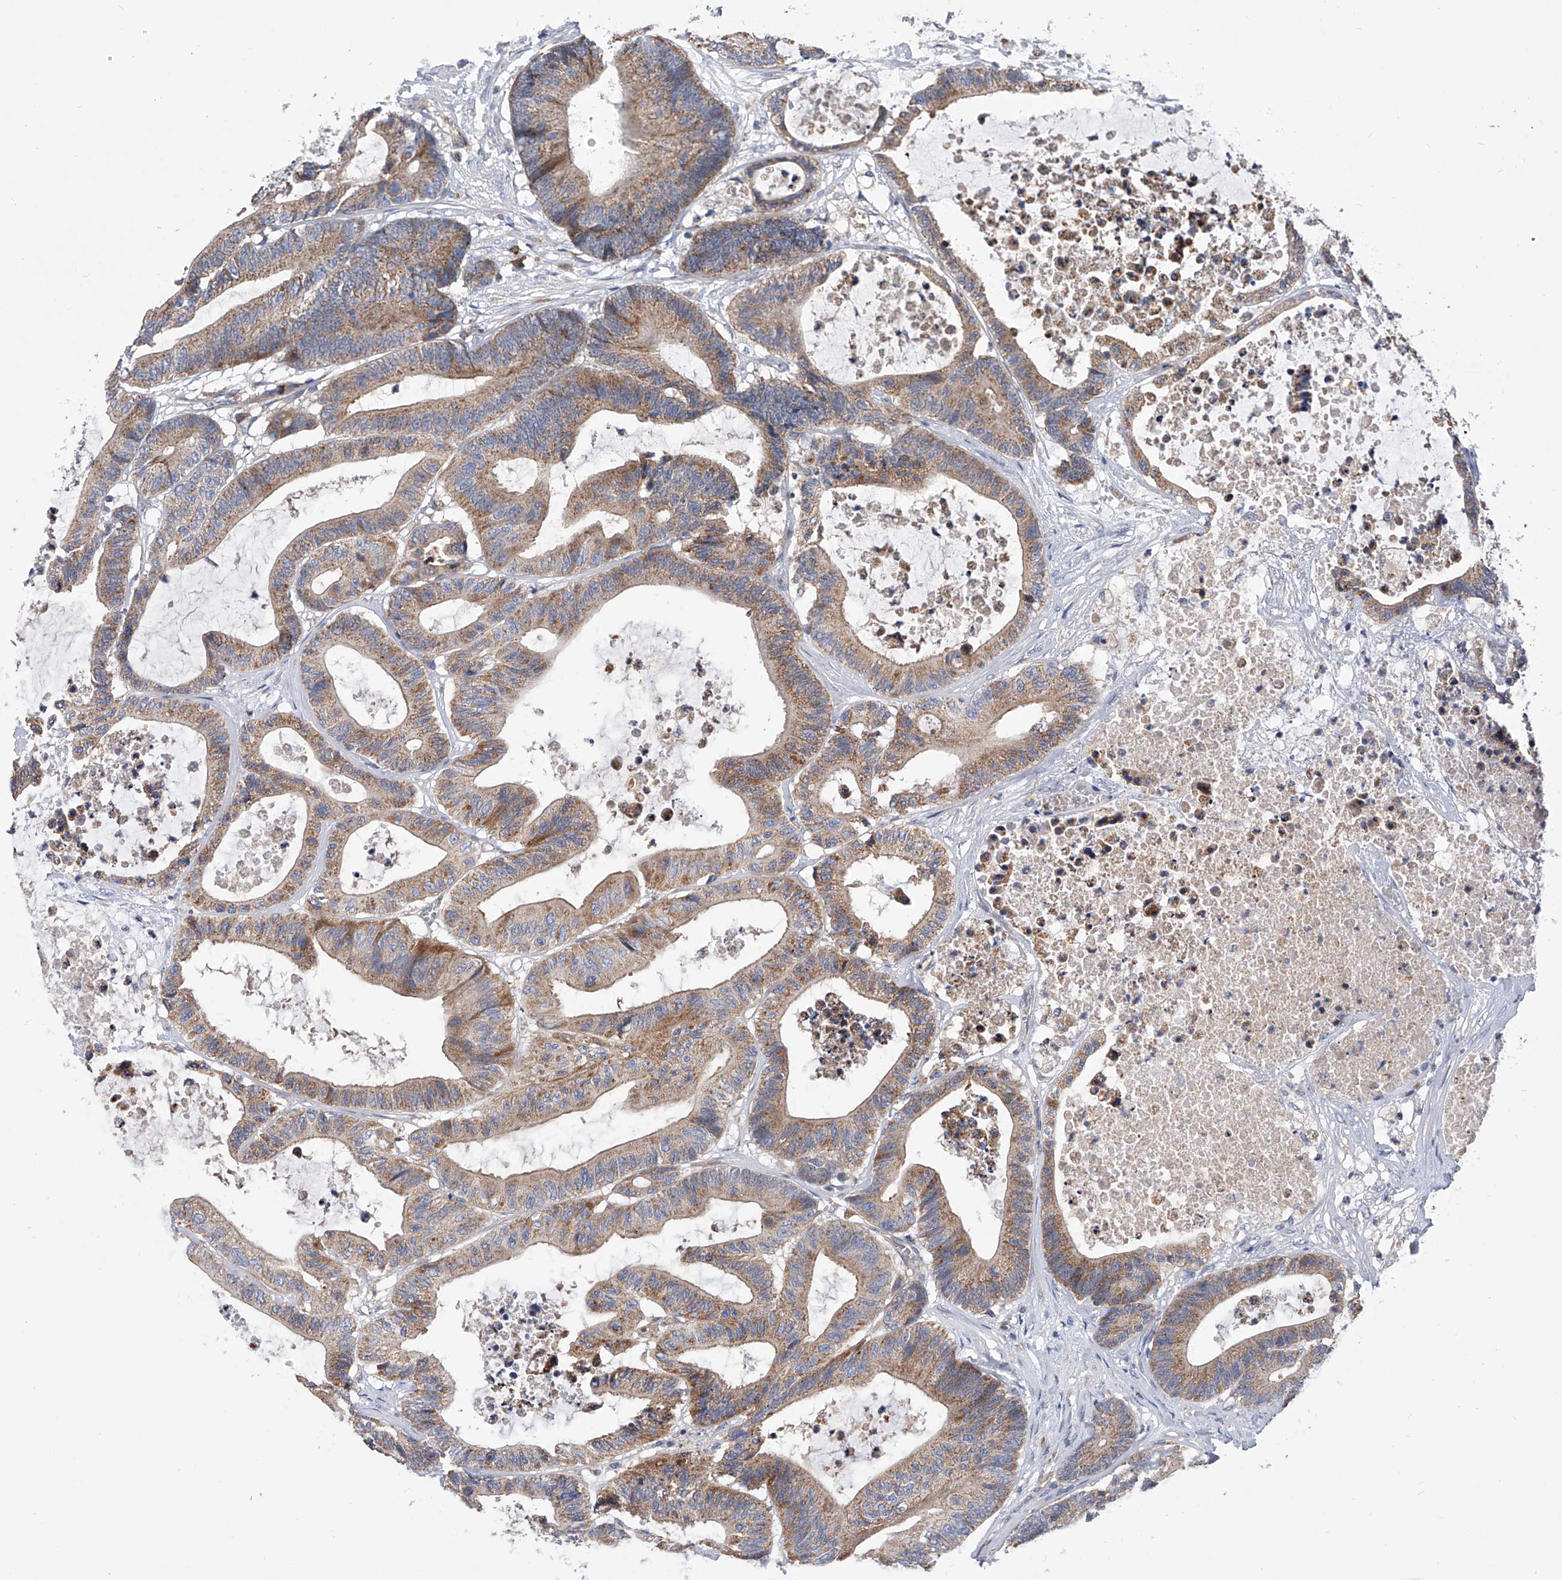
{"staining": {"intensity": "moderate", "quantity": ">75%", "location": "cytoplasmic/membranous"}, "tissue": "colorectal cancer", "cell_type": "Tumor cells", "image_type": "cancer", "snomed": [{"axis": "morphology", "description": "Adenocarcinoma, NOS"}, {"axis": "topography", "description": "Colon"}], "caption": "Human colorectal cancer stained with a brown dye reveals moderate cytoplasmic/membranous positive positivity in about >75% of tumor cells.", "gene": "MLYCD", "patient": {"sex": "female", "age": 84}}